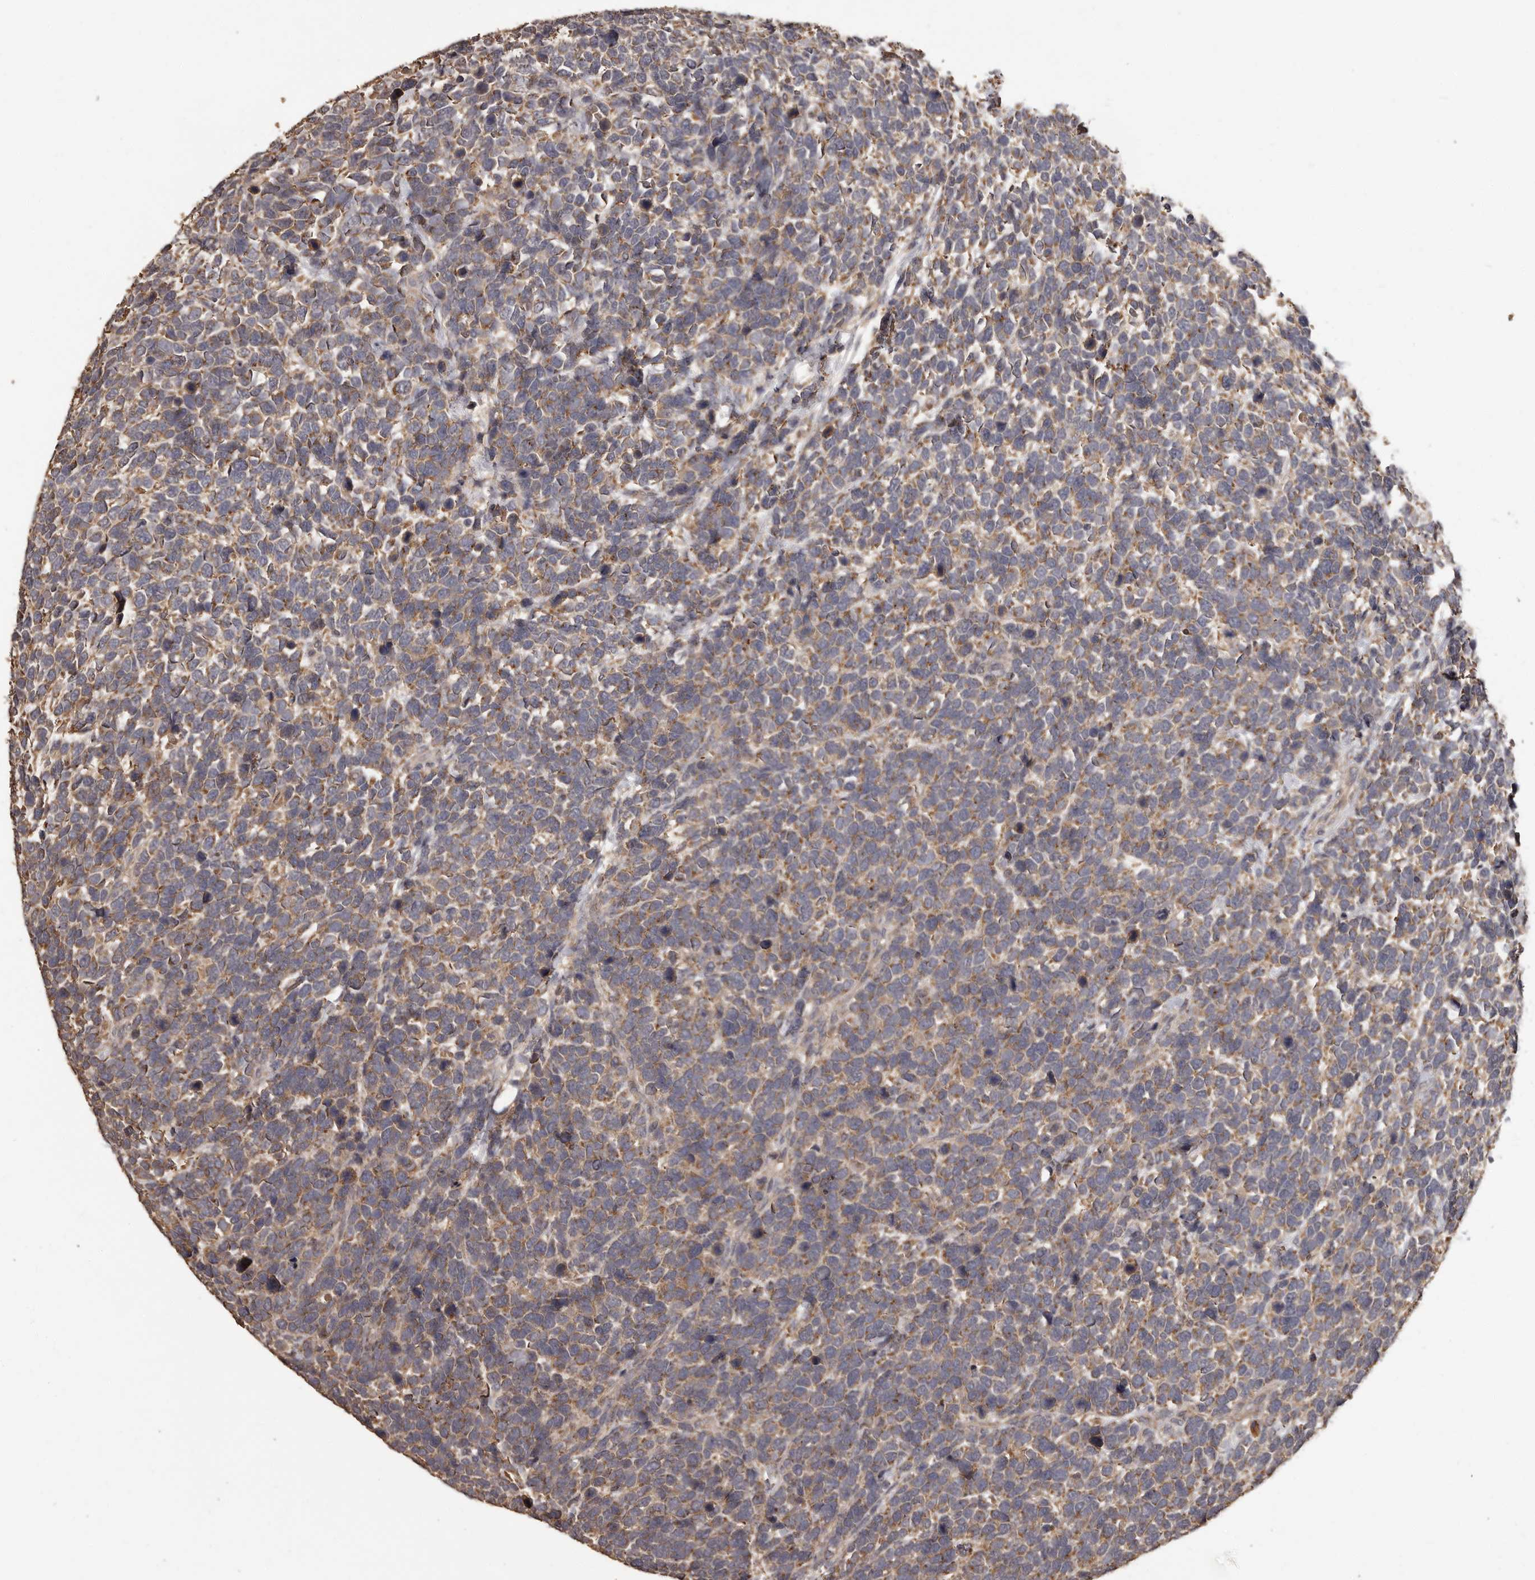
{"staining": {"intensity": "moderate", "quantity": ">75%", "location": "cytoplasmic/membranous"}, "tissue": "urothelial cancer", "cell_type": "Tumor cells", "image_type": "cancer", "snomed": [{"axis": "morphology", "description": "Urothelial carcinoma, High grade"}, {"axis": "topography", "description": "Urinary bladder"}], "caption": "Tumor cells reveal medium levels of moderate cytoplasmic/membranous staining in approximately >75% of cells in urothelial cancer.", "gene": "MGAT5", "patient": {"sex": "female", "age": 82}}